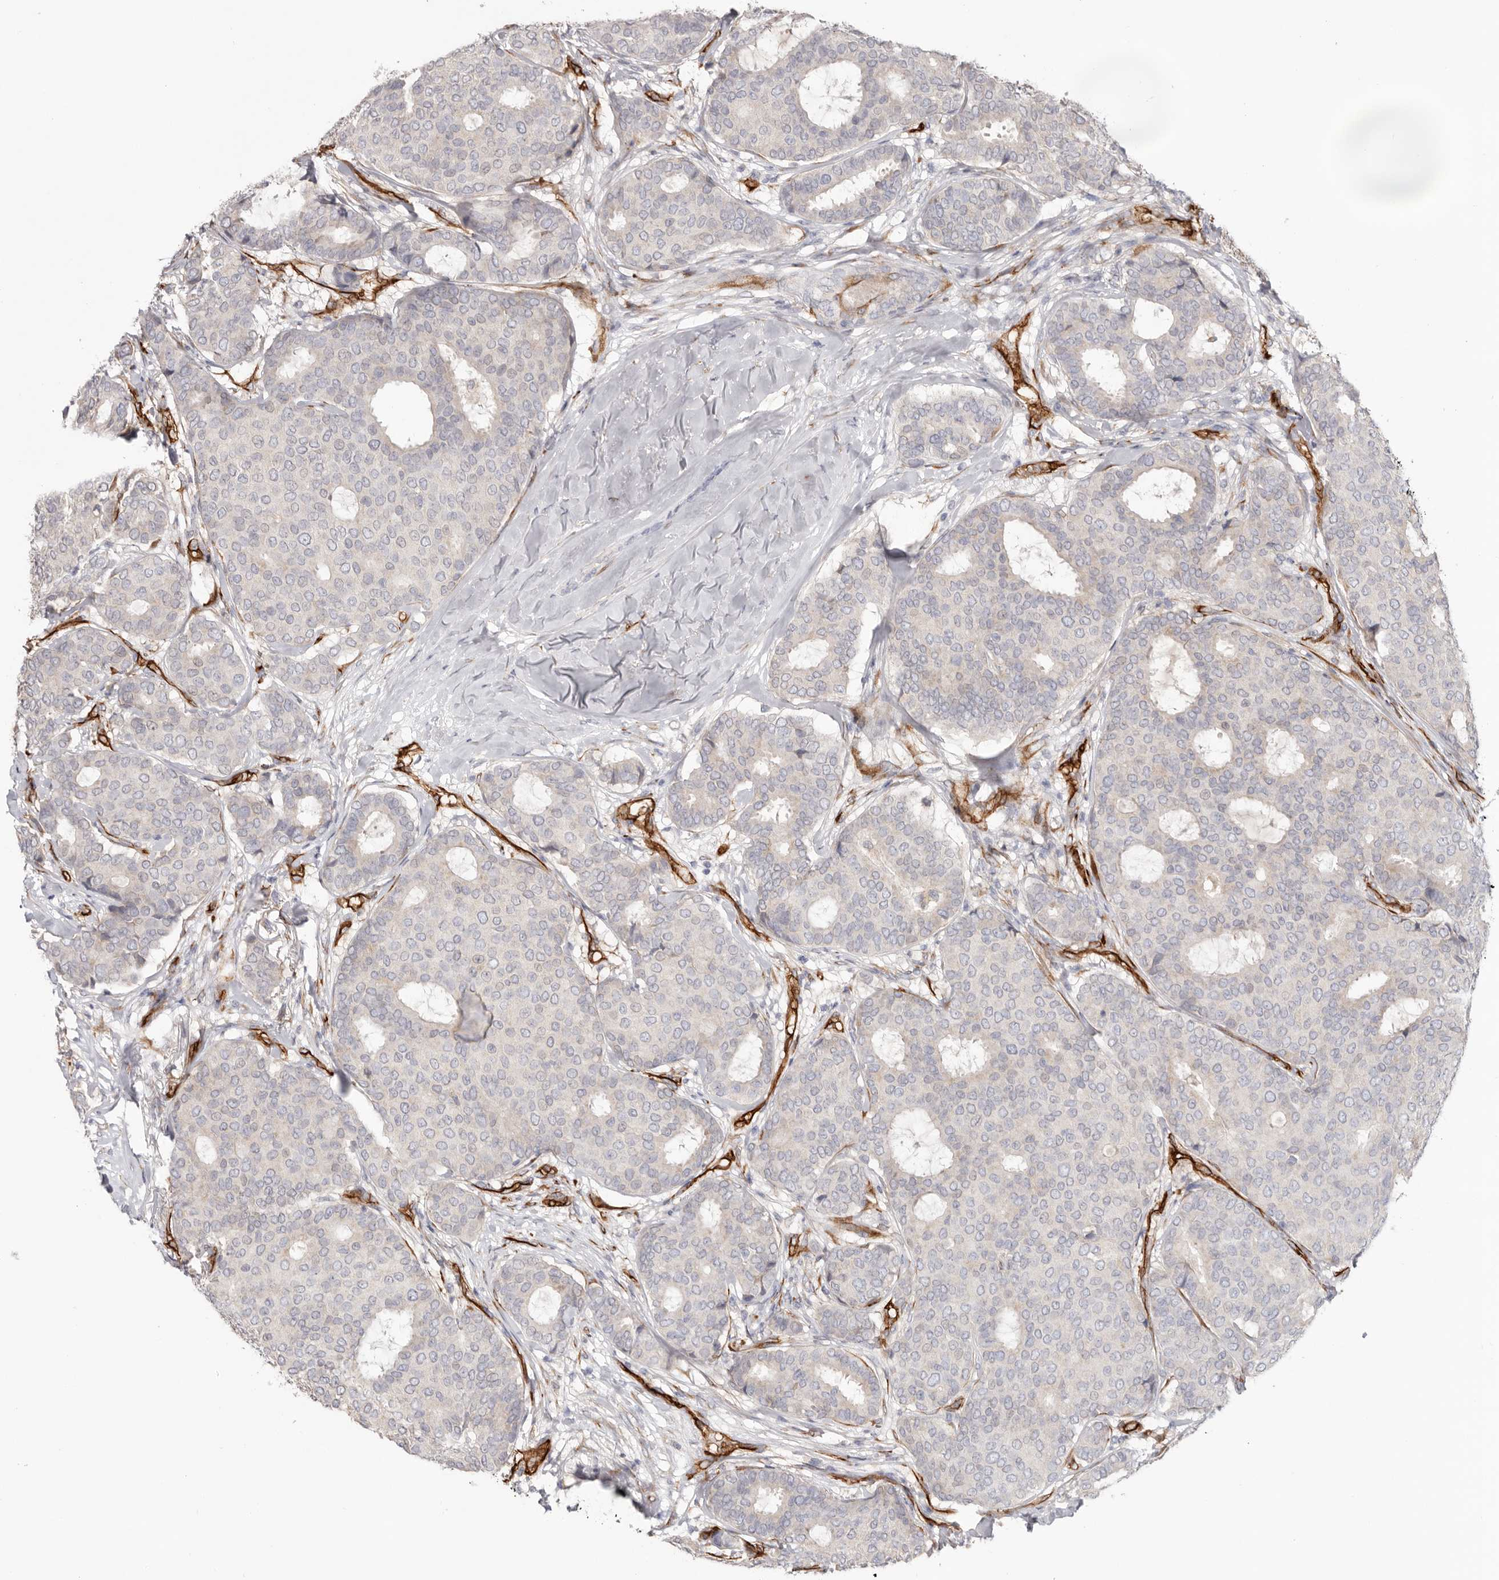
{"staining": {"intensity": "negative", "quantity": "none", "location": "none"}, "tissue": "breast cancer", "cell_type": "Tumor cells", "image_type": "cancer", "snomed": [{"axis": "morphology", "description": "Duct carcinoma"}, {"axis": "topography", "description": "Breast"}], "caption": "DAB (3,3'-diaminobenzidine) immunohistochemical staining of human breast intraductal carcinoma demonstrates no significant positivity in tumor cells.", "gene": "LRRC66", "patient": {"sex": "female", "age": 75}}